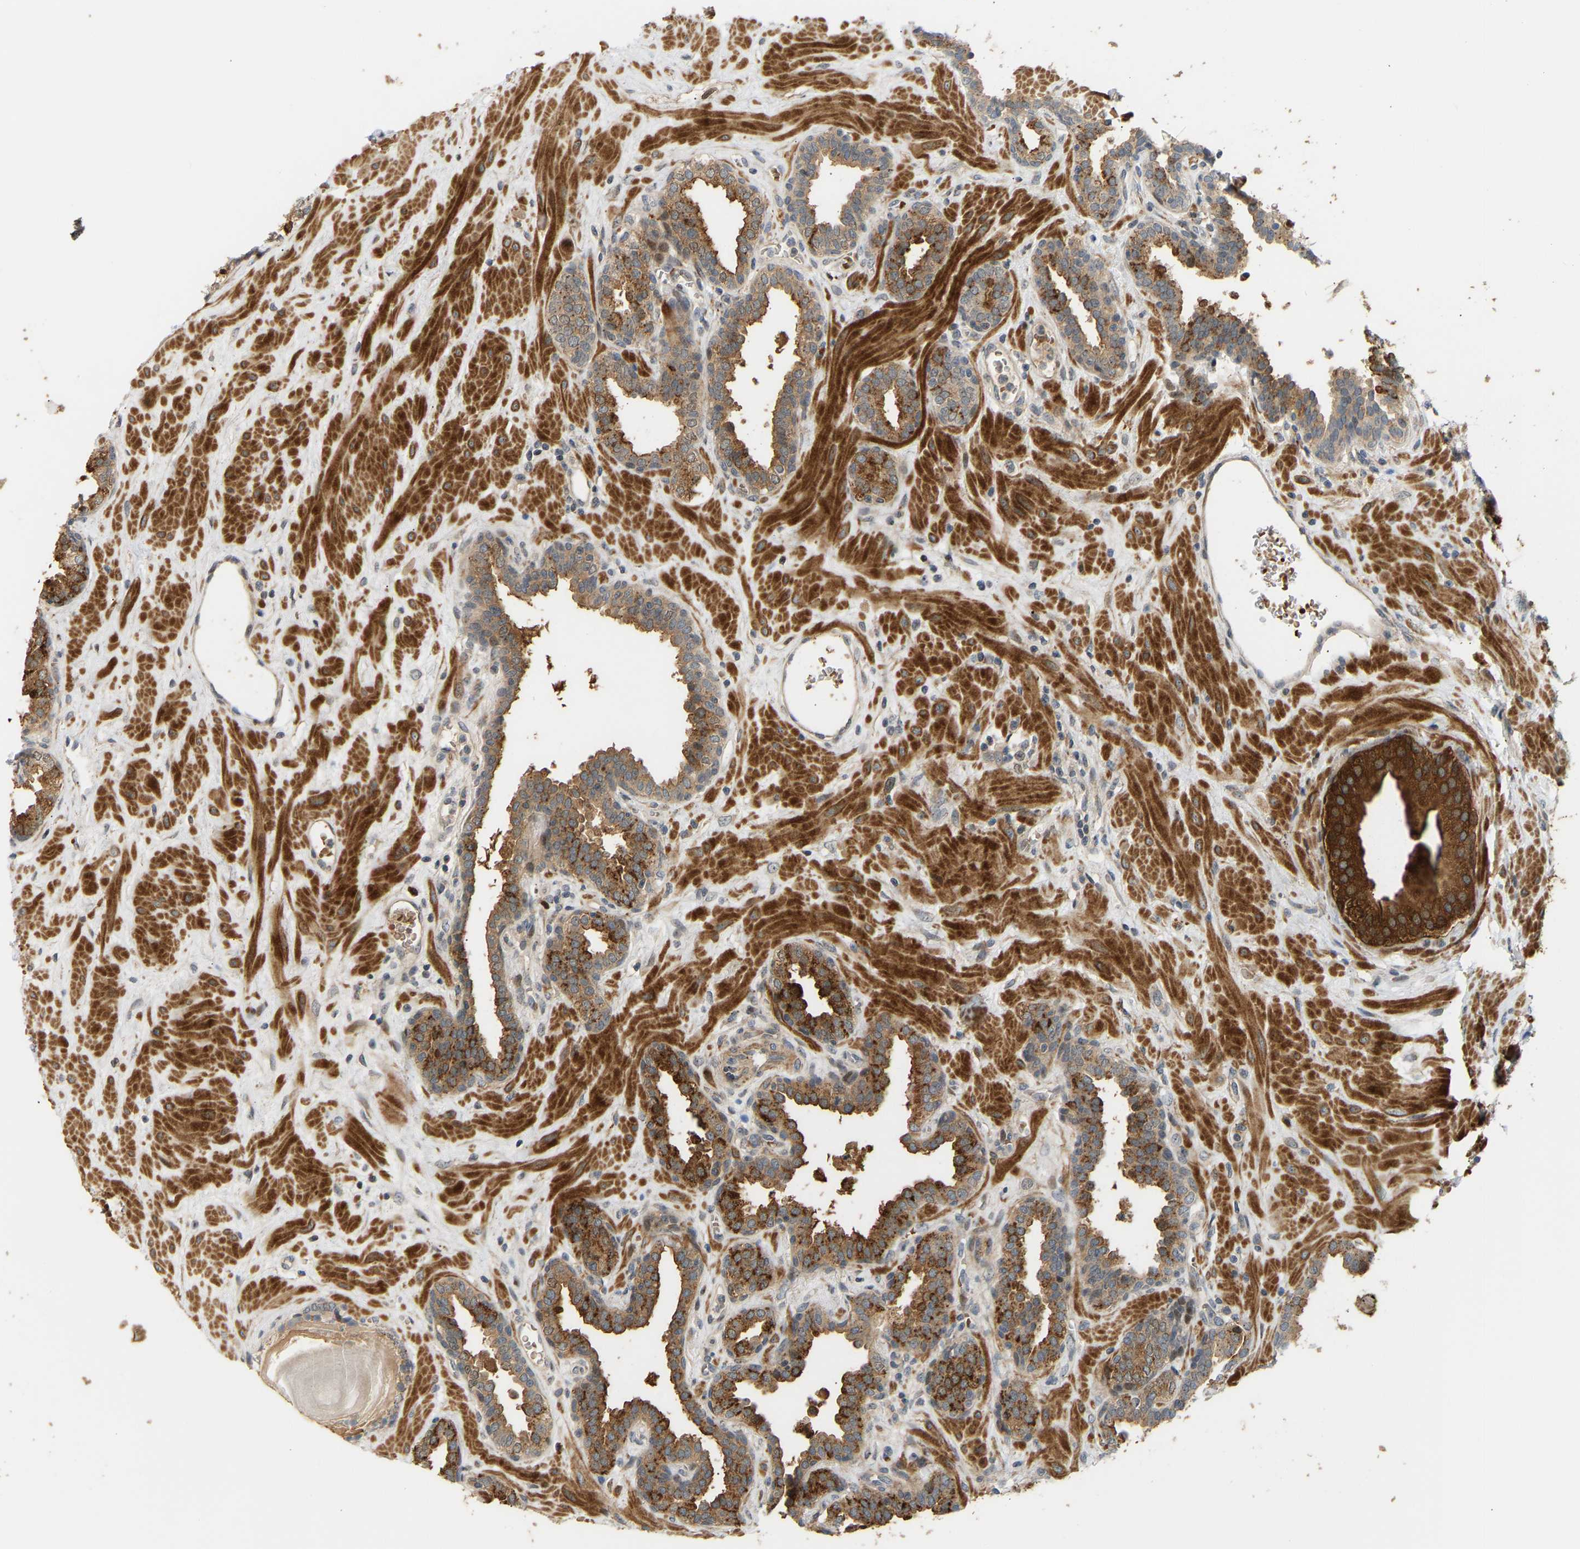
{"staining": {"intensity": "strong", "quantity": ">75%", "location": "cytoplasmic/membranous,nuclear"}, "tissue": "prostate", "cell_type": "Glandular cells", "image_type": "normal", "snomed": [{"axis": "morphology", "description": "Normal tissue, NOS"}, {"axis": "topography", "description": "Prostate"}], "caption": "Brown immunohistochemical staining in benign prostate exhibits strong cytoplasmic/membranous,nuclear staining in about >75% of glandular cells.", "gene": "POGLUT2", "patient": {"sex": "male", "age": 51}}